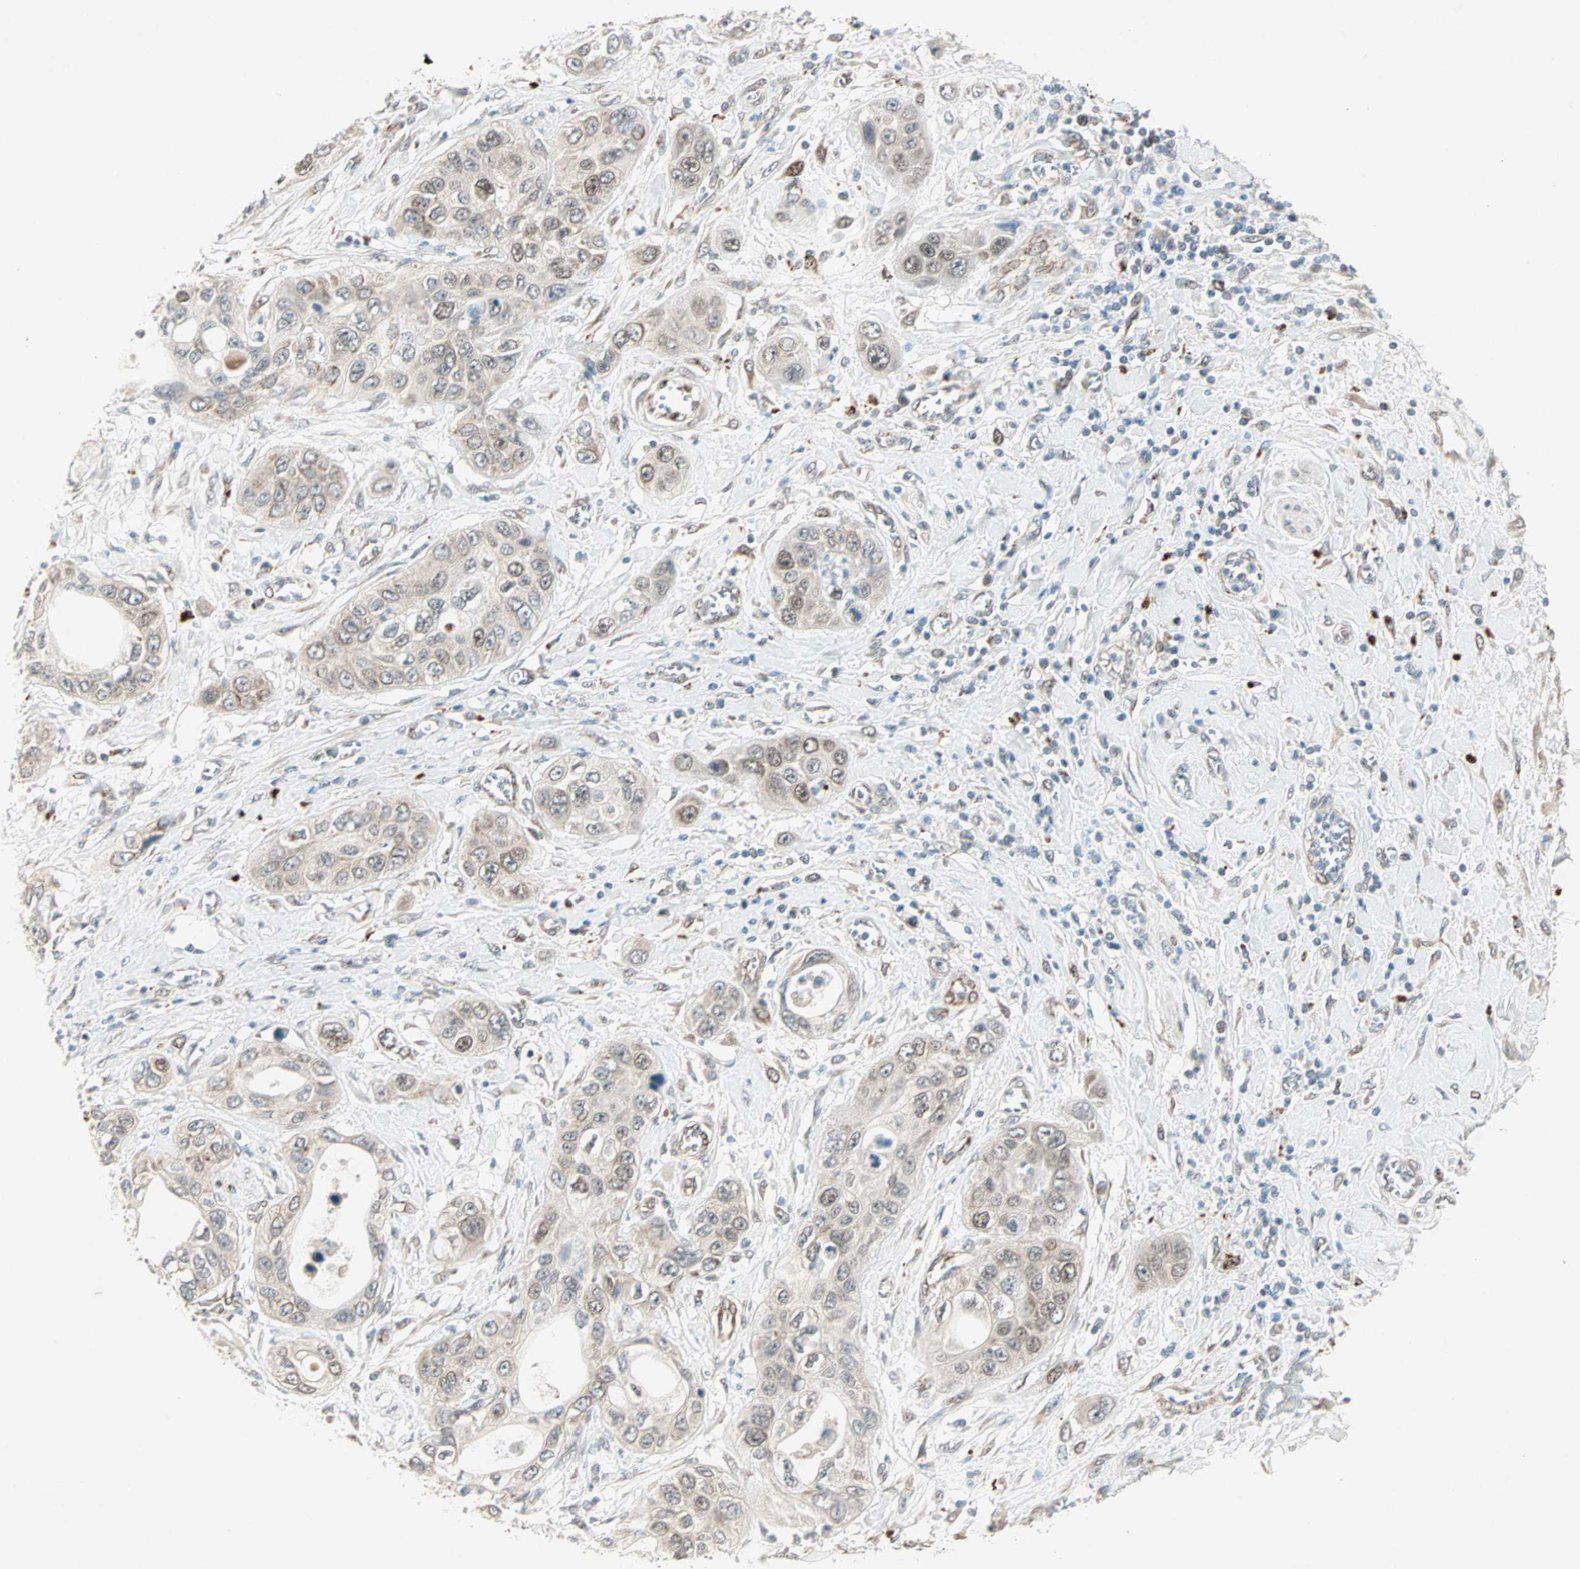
{"staining": {"intensity": "weak", "quantity": ">75%", "location": "cytoplasmic/membranous,nuclear"}, "tissue": "pancreatic cancer", "cell_type": "Tumor cells", "image_type": "cancer", "snomed": [{"axis": "morphology", "description": "Adenocarcinoma, NOS"}, {"axis": "topography", "description": "Pancreas"}], "caption": "High-power microscopy captured an immunohistochemistry image of pancreatic cancer (adenocarcinoma), revealing weak cytoplasmic/membranous and nuclear positivity in approximately >75% of tumor cells.", "gene": "ZNF37A", "patient": {"sex": "female", "age": 70}}